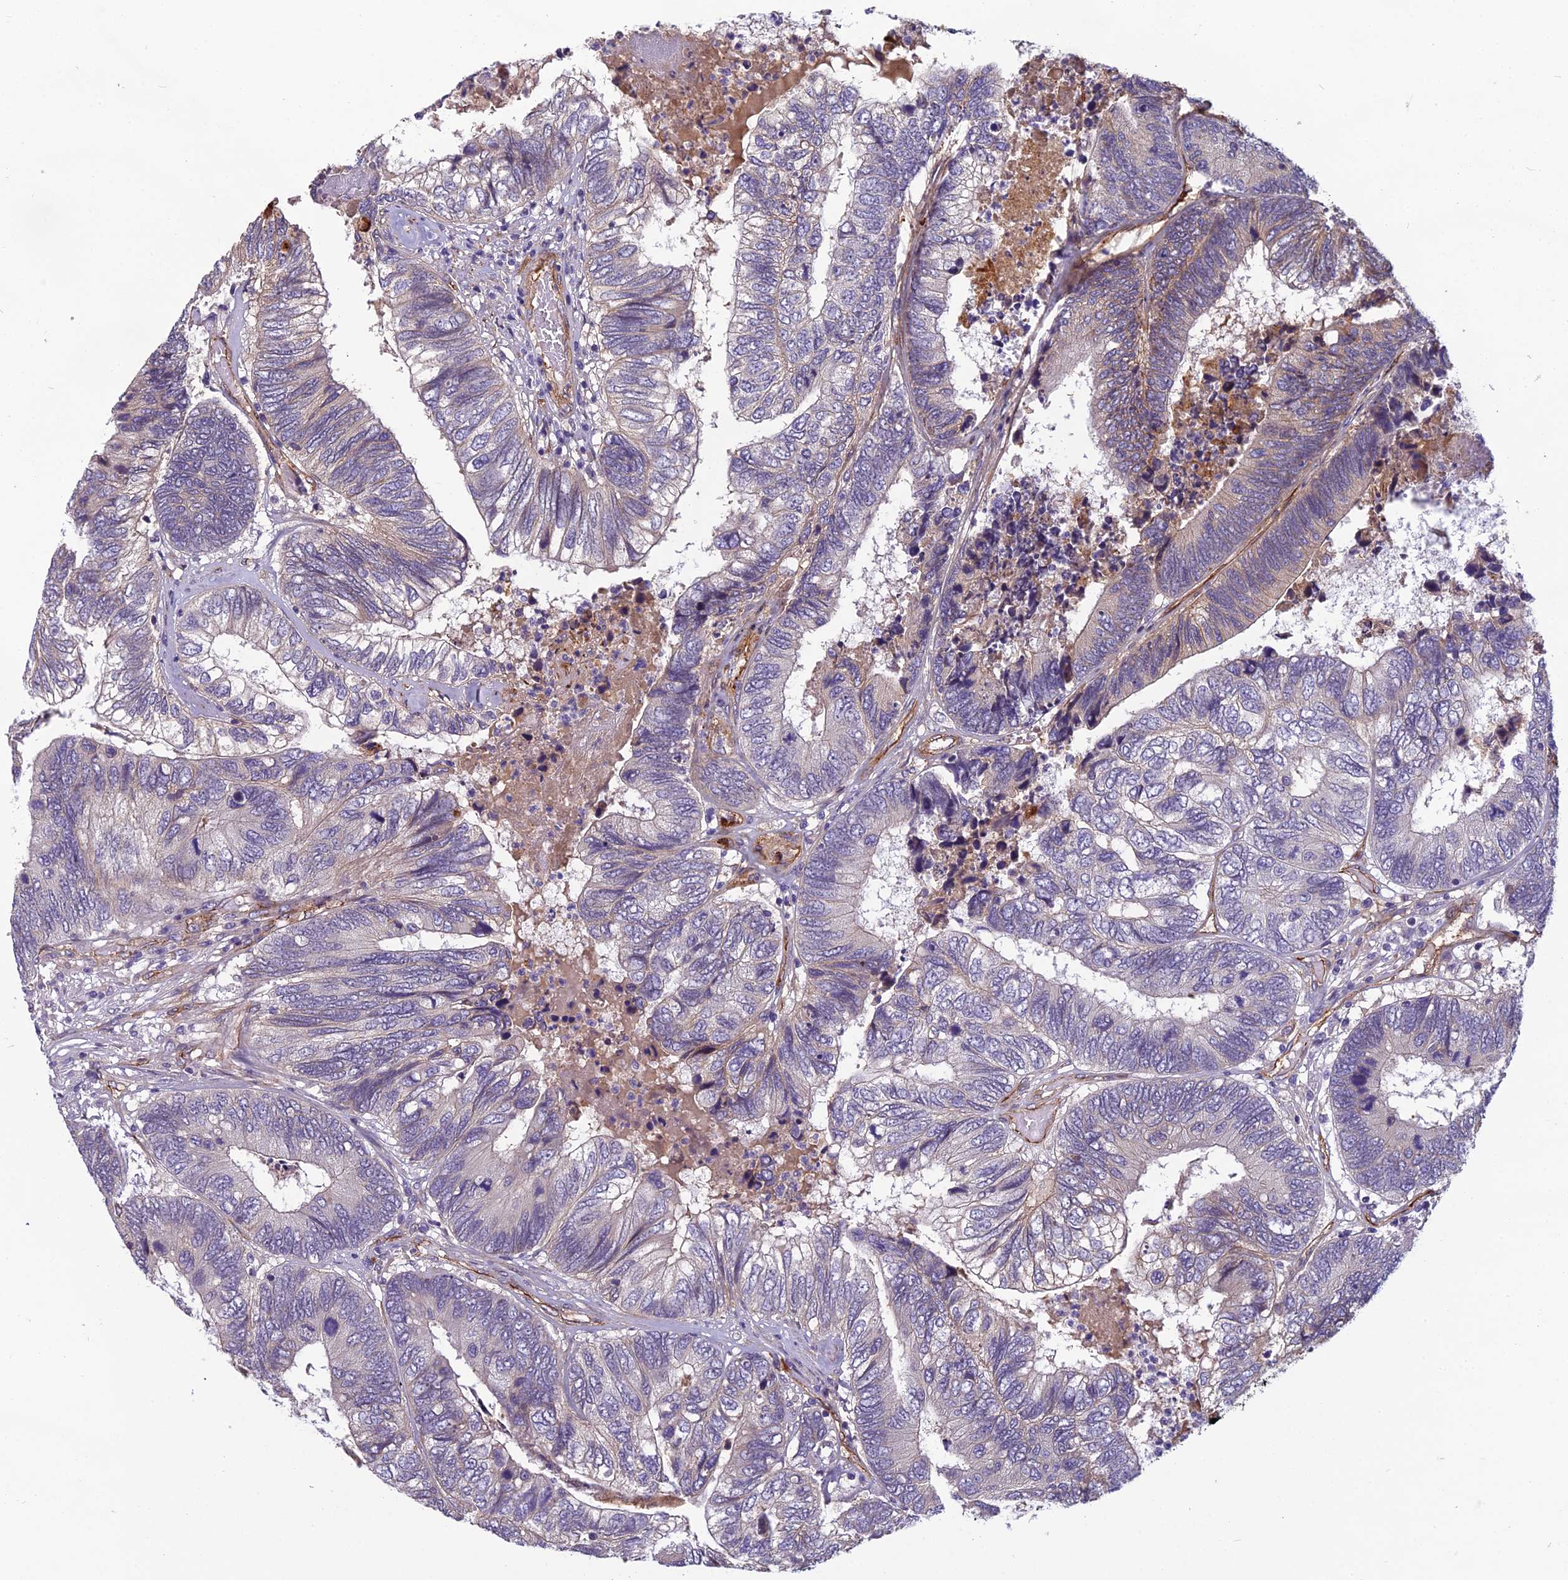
{"staining": {"intensity": "negative", "quantity": "none", "location": "none"}, "tissue": "colorectal cancer", "cell_type": "Tumor cells", "image_type": "cancer", "snomed": [{"axis": "morphology", "description": "Adenocarcinoma, NOS"}, {"axis": "topography", "description": "Colon"}], "caption": "Histopathology image shows no significant protein positivity in tumor cells of colorectal cancer. (Brightfield microscopy of DAB (3,3'-diaminobenzidine) immunohistochemistry at high magnification).", "gene": "TSPAN15", "patient": {"sex": "female", "age": 67}}